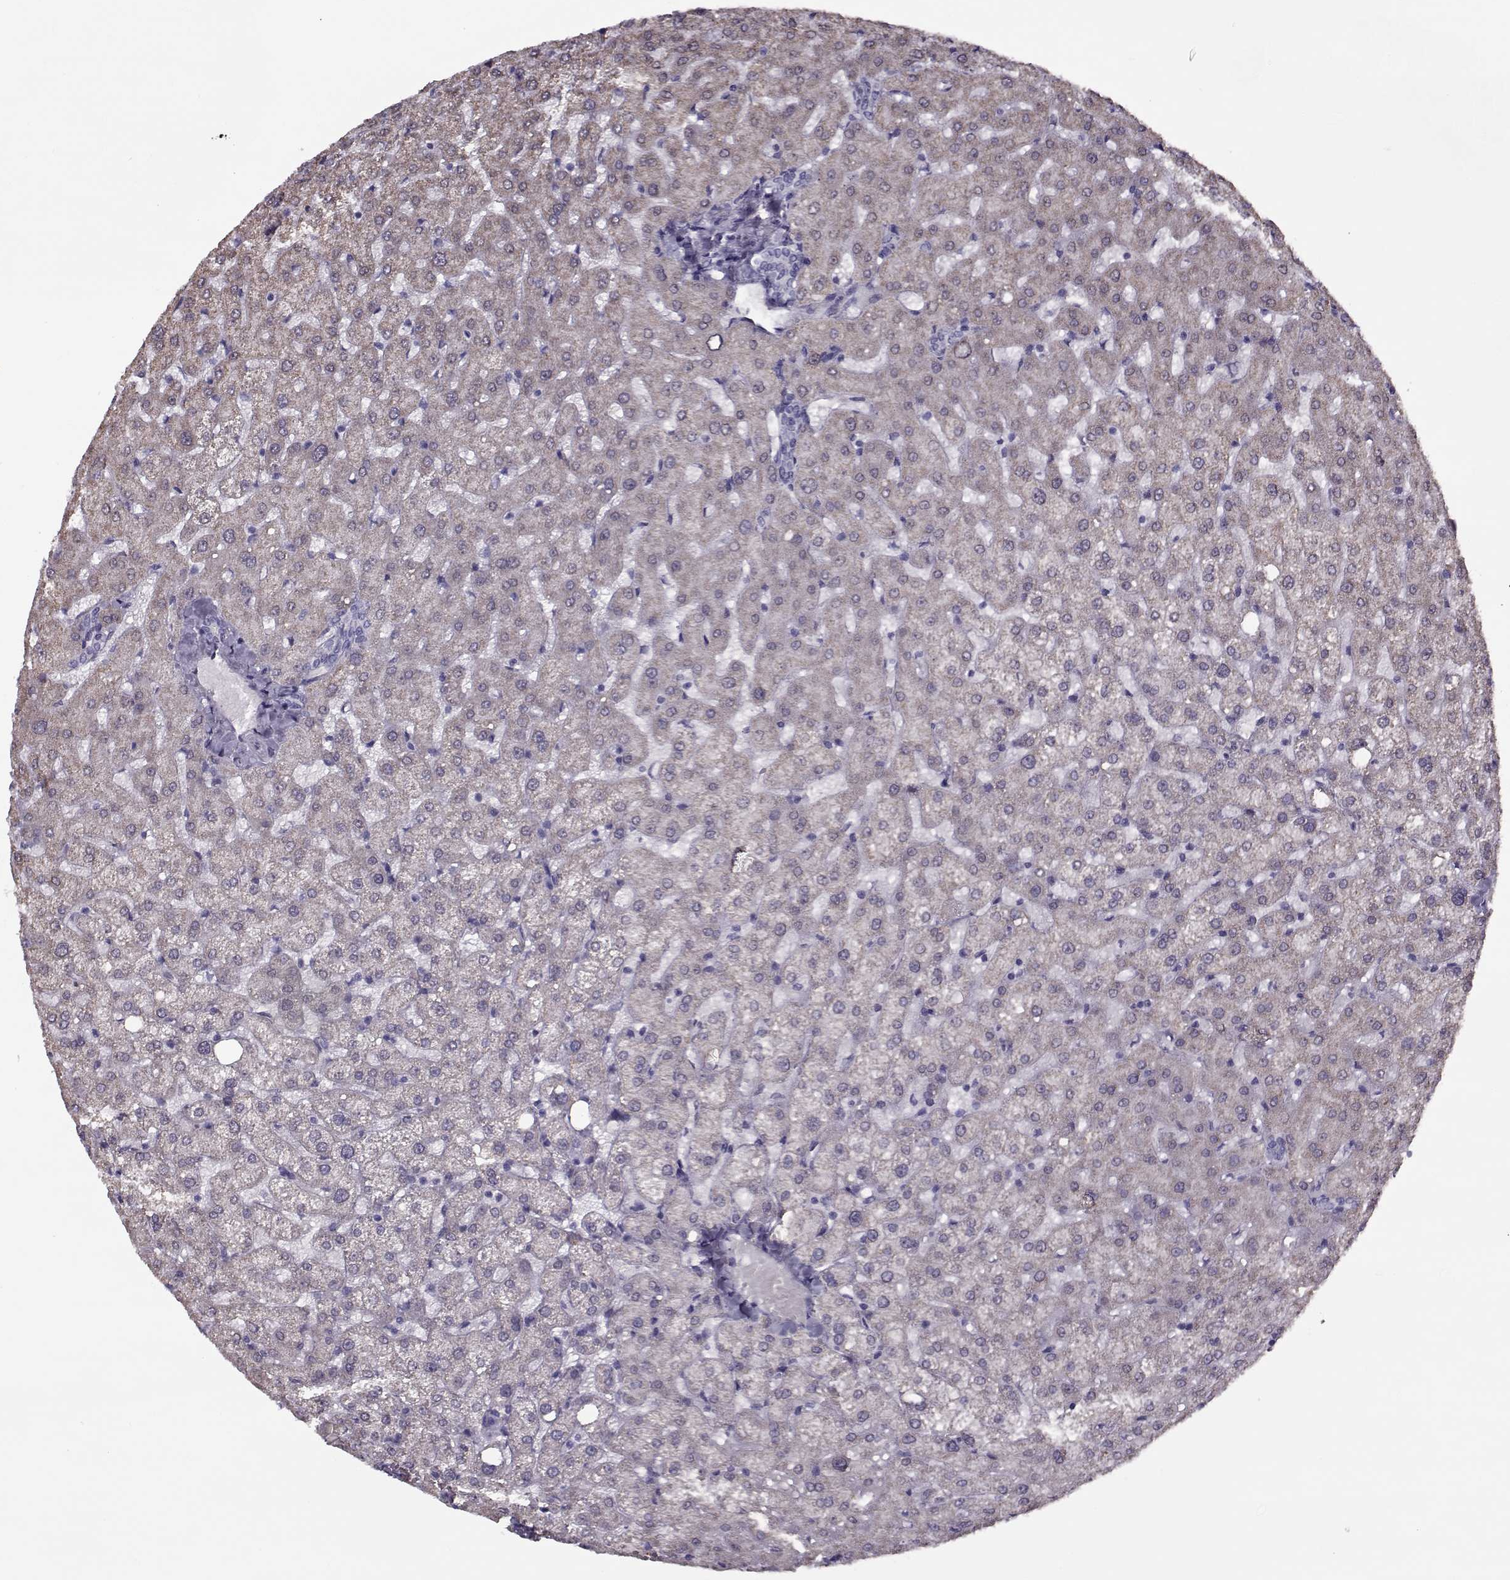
{"staining": {"intensity": "negative", "quantity": "none", "location": "none"}, "tissue": "liver", "cell_type": "Cholangiocytes", "image_type": "normal", "snomed": [{"axis": "morphology", "description": "Normal tissue, NOS"}, {"axis": "topography", "description": "Liver"}], "caption": "Immunohistochemical staining of unremarkable human liver reveals no significant expression in cholangiocytes.", "gene": "CIBAR1", "patient": {"sex": "female", "age": 50}}